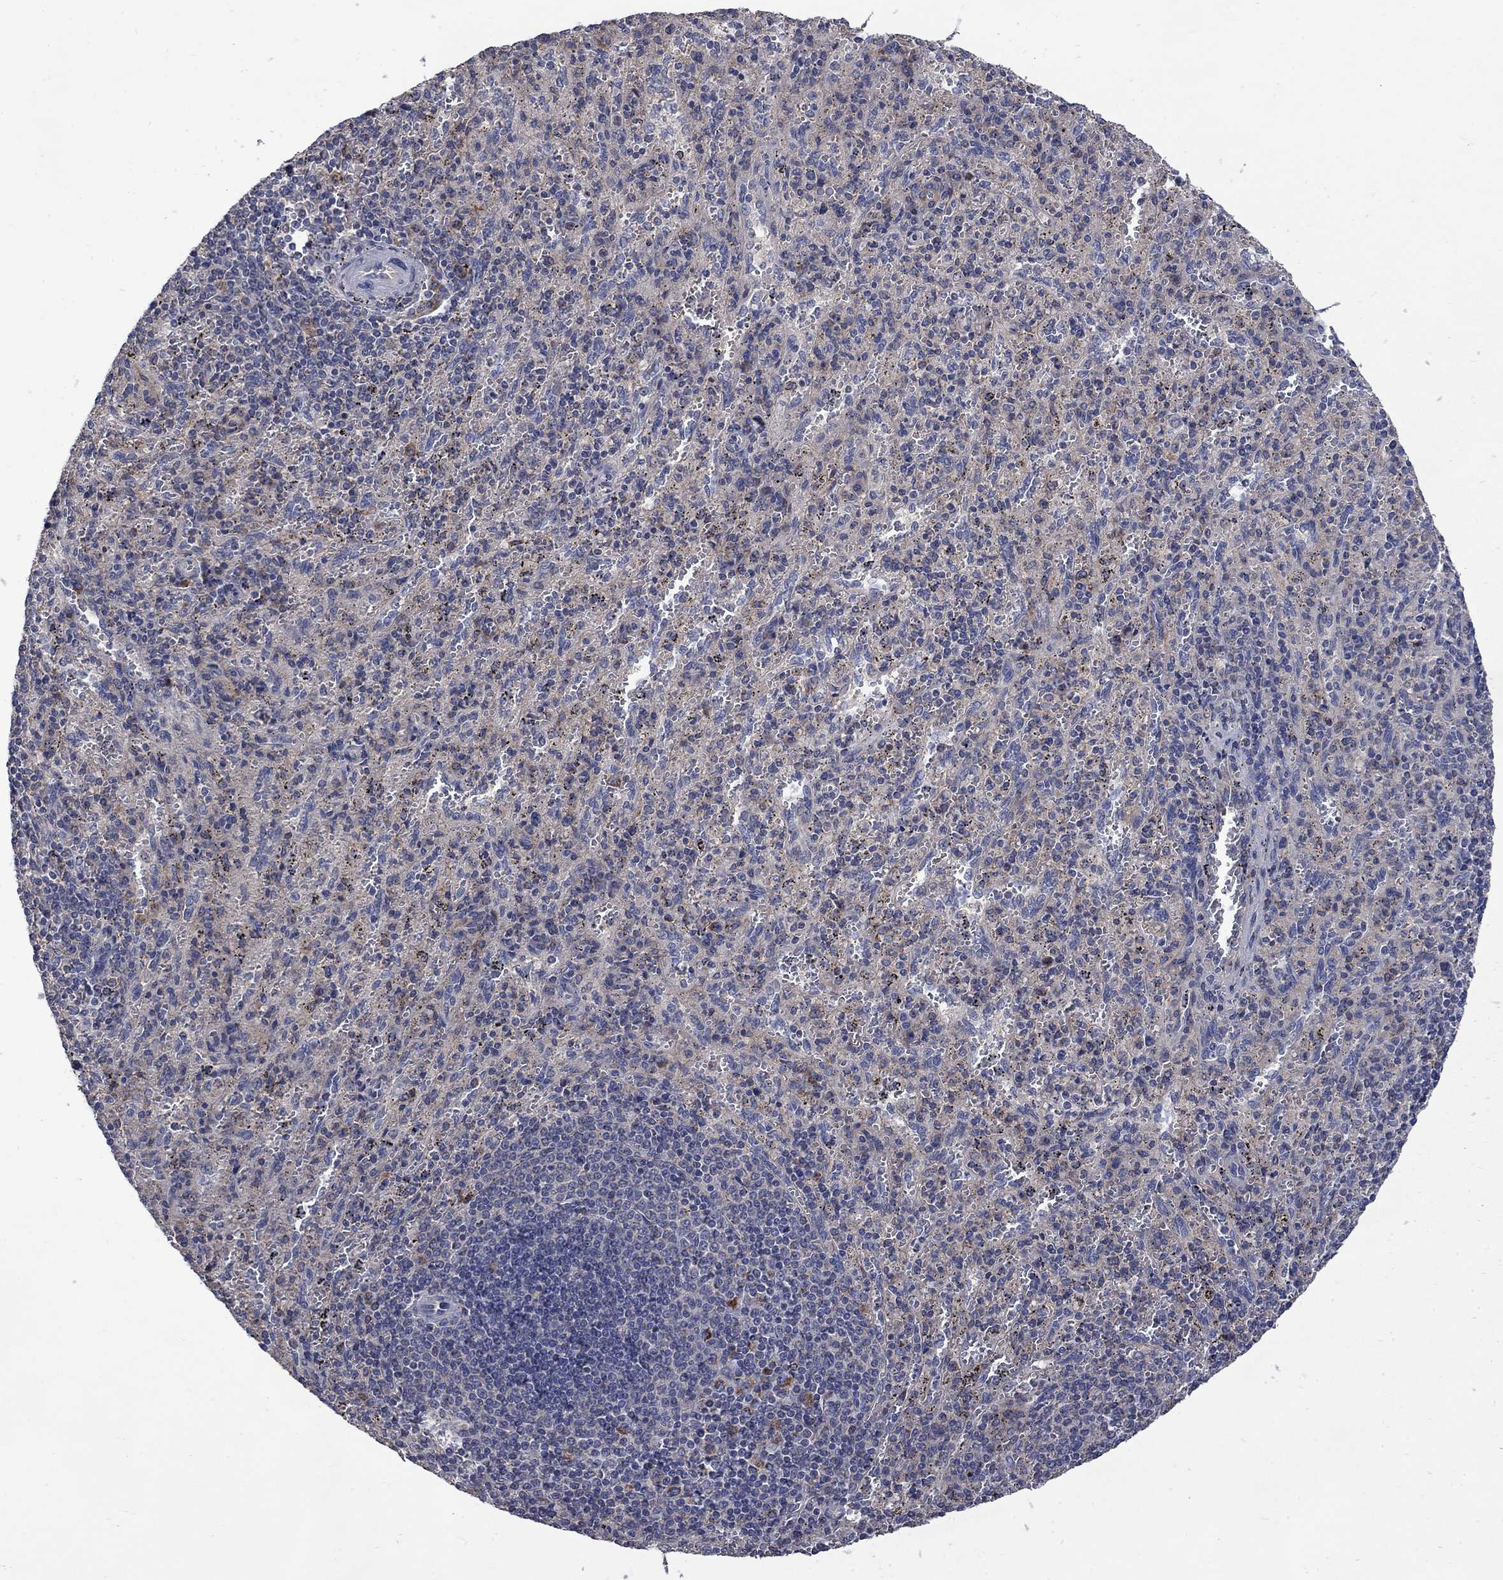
{"staining": {"intensity": "weak", "quantity": "25%-75%", "location": "cytoplasmic/membranous"}, "tissue": "spleen", "cell_type": "Cells in red pulp", "image_type": "normal", "snomed": [{"axis": "morphology", "description": "Normal tissue, NOS"}, {"axis": "topography", "description": "Spleen"}], "caption": "Immunohistochemical staining of unremarkable spleen reveals low levels of weak cytoplasmic/membranous staining in about 25%-75% of cells in red pulp.", "gene": "HSPA12A", "patient": {"sex": "male", "age": 57}}